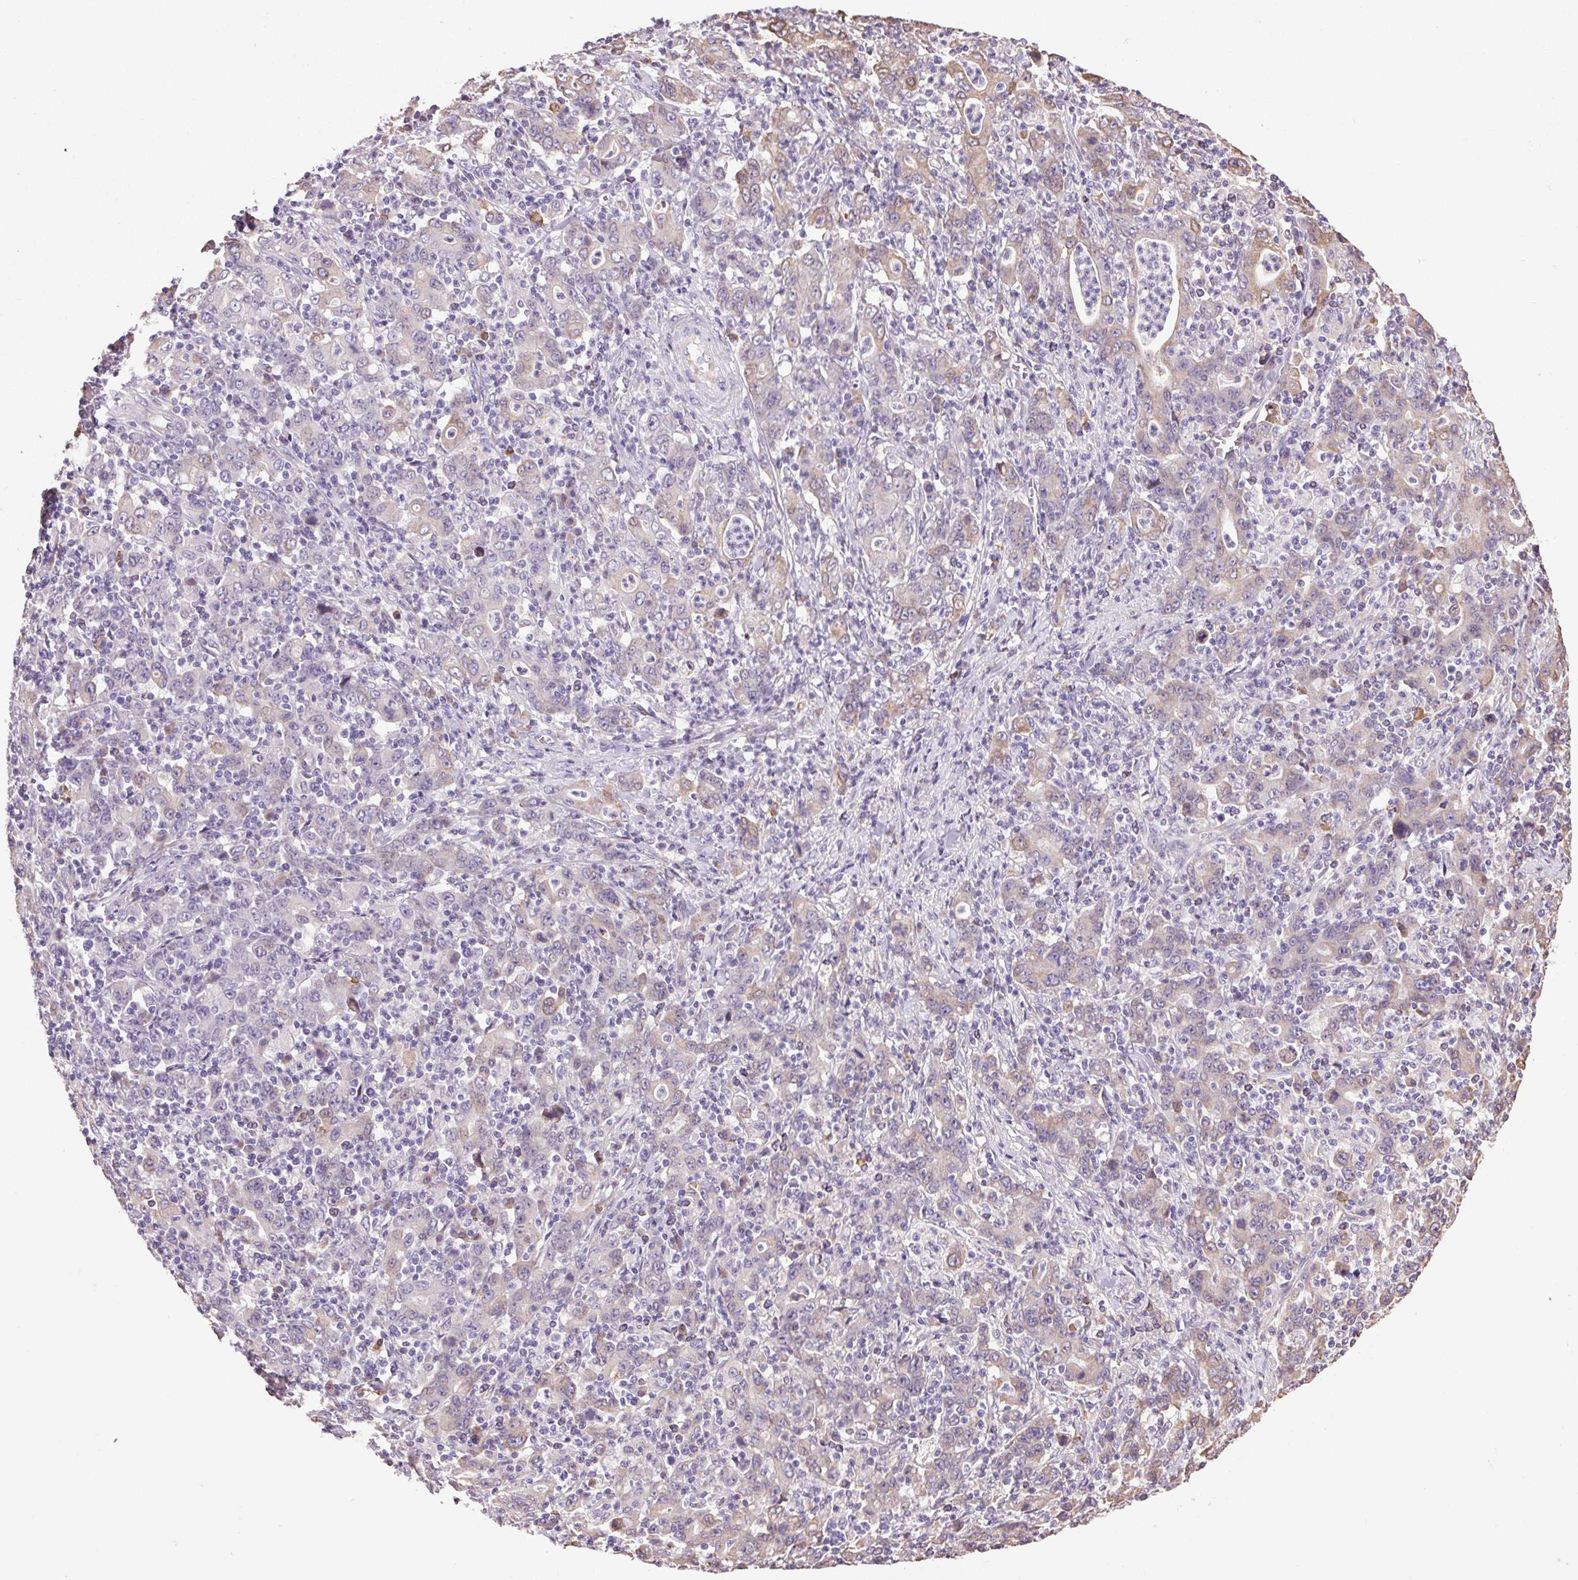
{"staining": {"intensity": "weak", "quantity": "<25%", "location": "cytoplasmic/membranous"}, "tissue": "stomach cancer", "cell_type": "Tumor cells", "image_type": "cancer", "snomed": [{"axis": "morphology", "description": "Adenocarcinoma, NOS"}, {"axis": "topography", "description": "Stomach, upper"}], "caption": "The micrograph reveals no staining of tumor cells in adenocarcinoma (stomach).", "gene": "SNX31", "patient": {"sex": "male", "age": 69}}